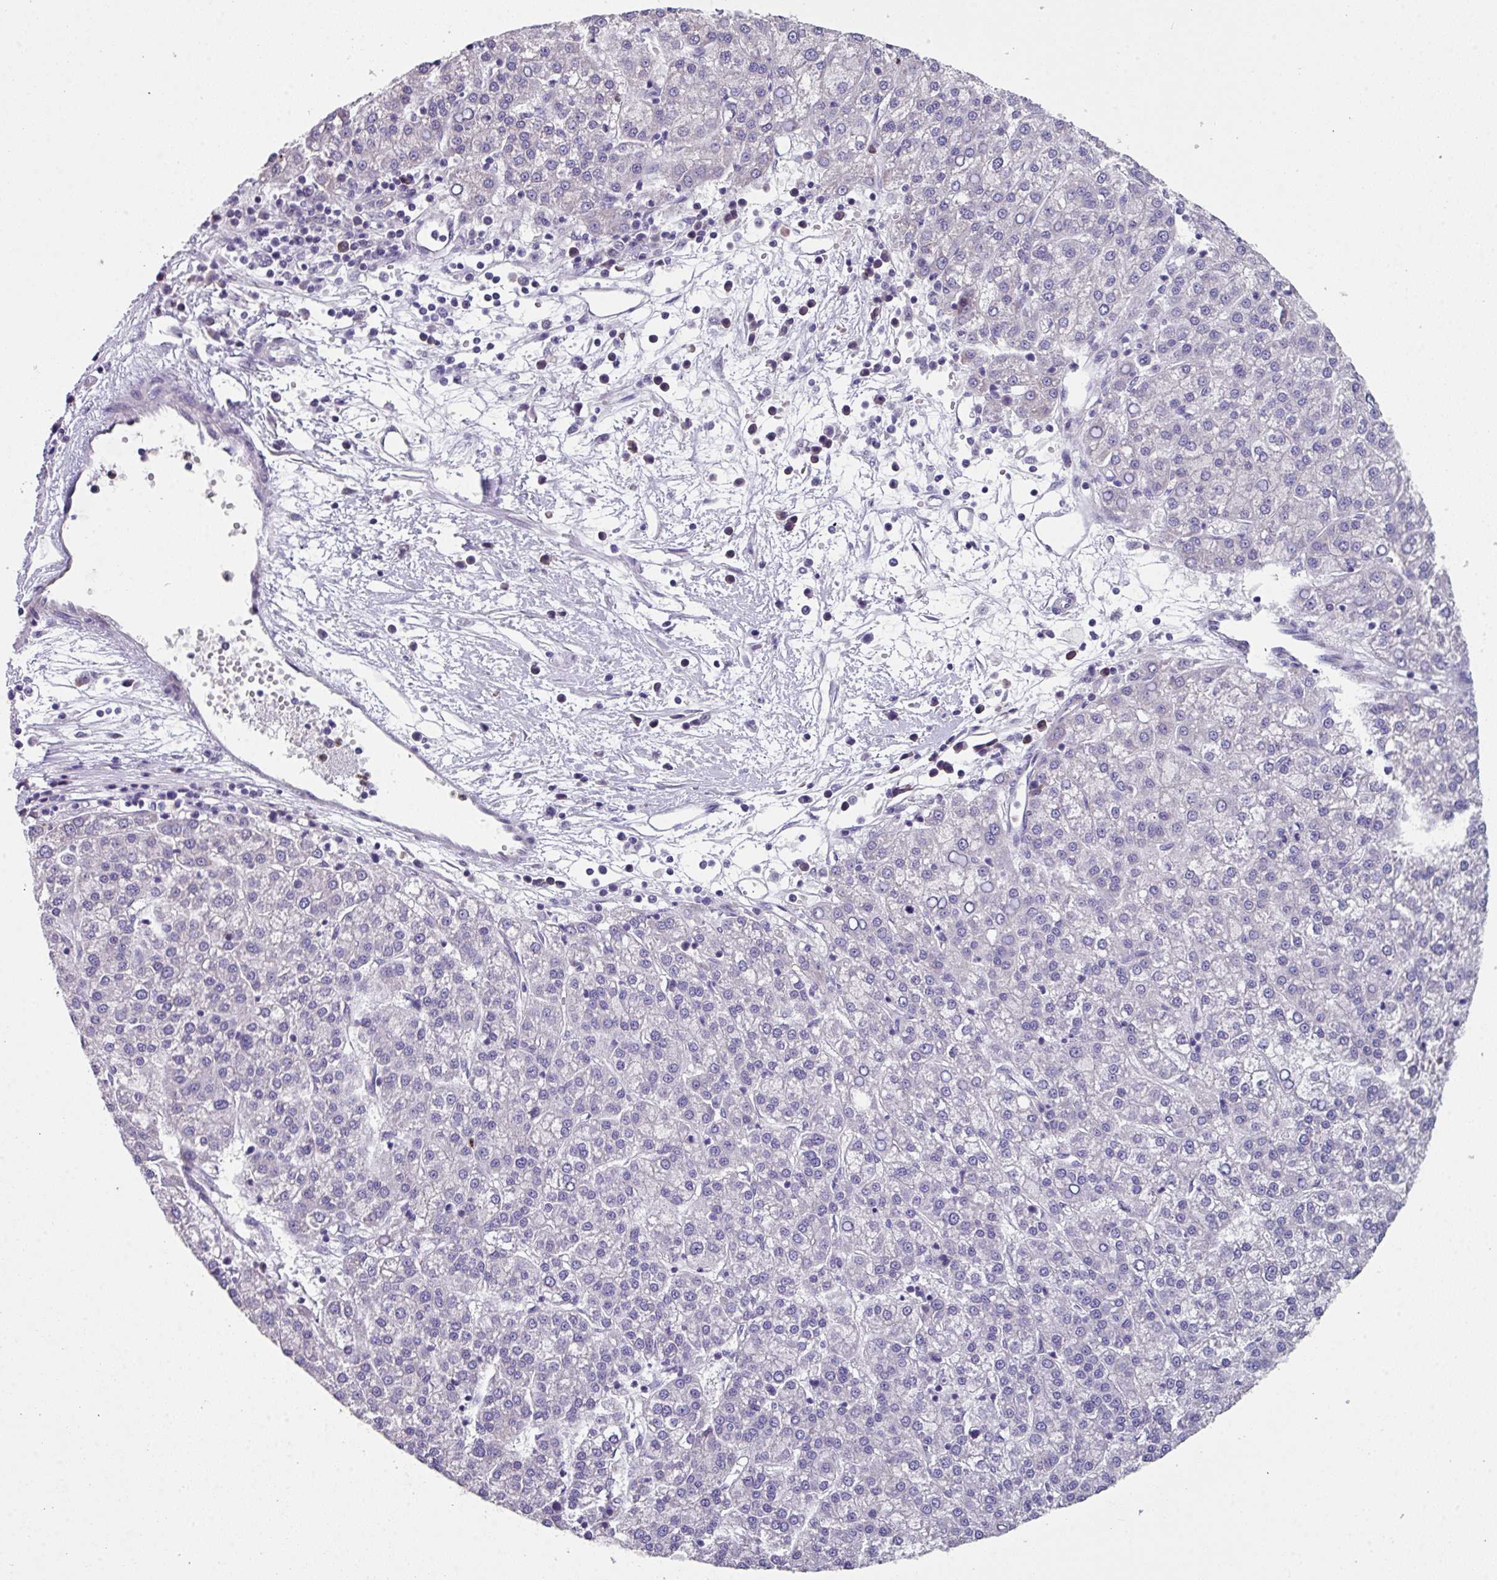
{"staining": {"intensity": "negative", "quantity": "none", "location": "none"}, "tissue": "liver cancer", "cell_type": "Tumor cells", "image_type": "cancer", "snomed": [{"axis": "morphology", "description": "Carcinoma, Hepatocellular, NOS"}, {"axis": "topography", "description": "Liver"}], "caption": "Immunohistochemical staining of liver cancer (hepatocellular carcinoma) displays no significant expression in tumor cells. The staining was performed using DAB (3,3'-diaminobenzidine) to visualize the protein expression in brown, while the nuclei were stained in blue with hematoxylin (Magnification: 20x).", "gene": "ZFP3", "patient": {"sex": "female", "age": 58}}